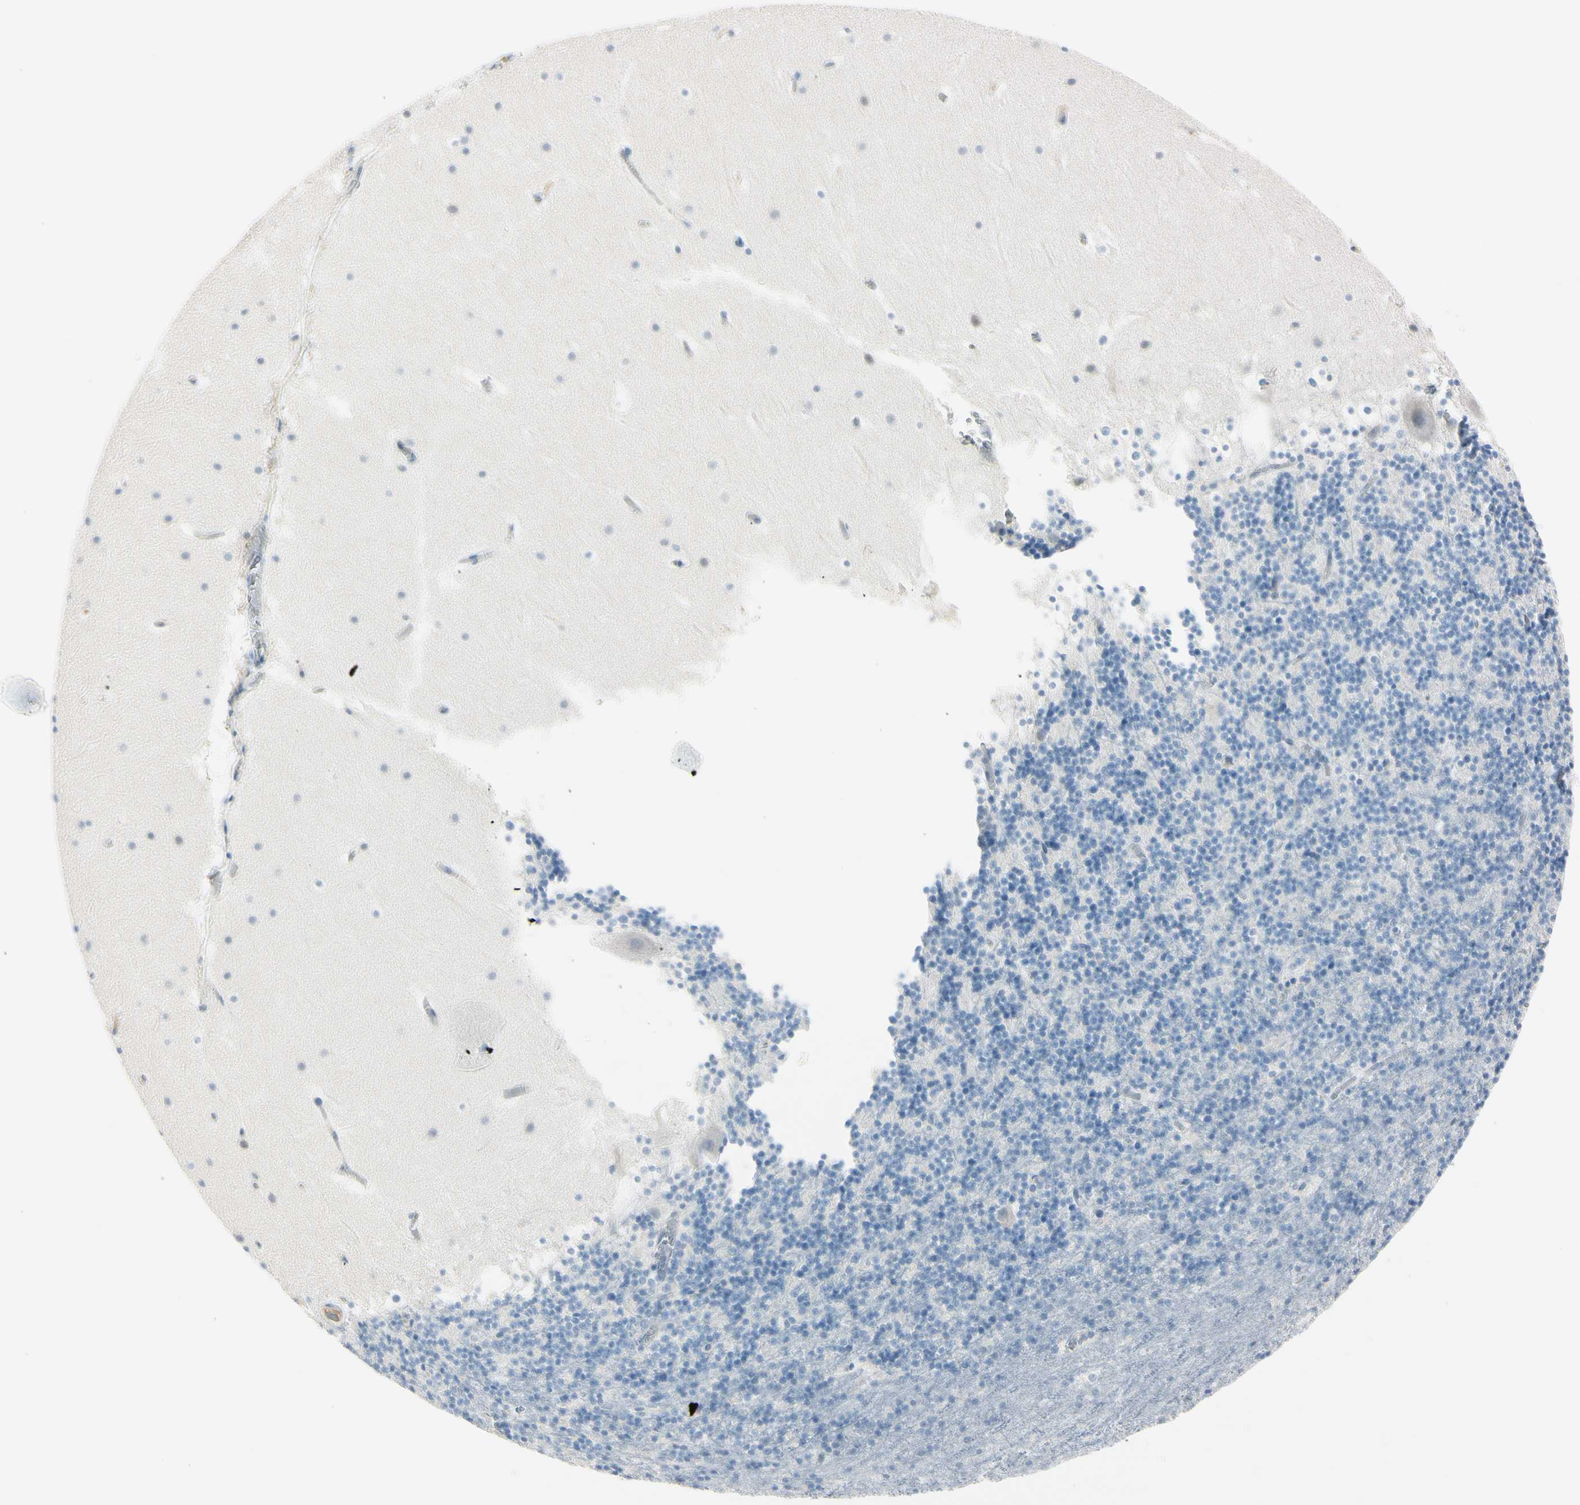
{"staining": {"intensity": "negative", "quantity": "none", "location": "none"}, "tissue": "cerebellum", "cell_type": "Cells in granular layer", "image_type": "normal", "snomed": [{"axis": "morphology", "description": "Normal tissue, NOS"}, {"axis": "topography", "description": "Cerebellum"}], "caption": "Image shows no significant protein expression in cells in granular layer of normal cerebellum.", "gene": "ASB9", "patient": {"sex": "male", "age": 45}}